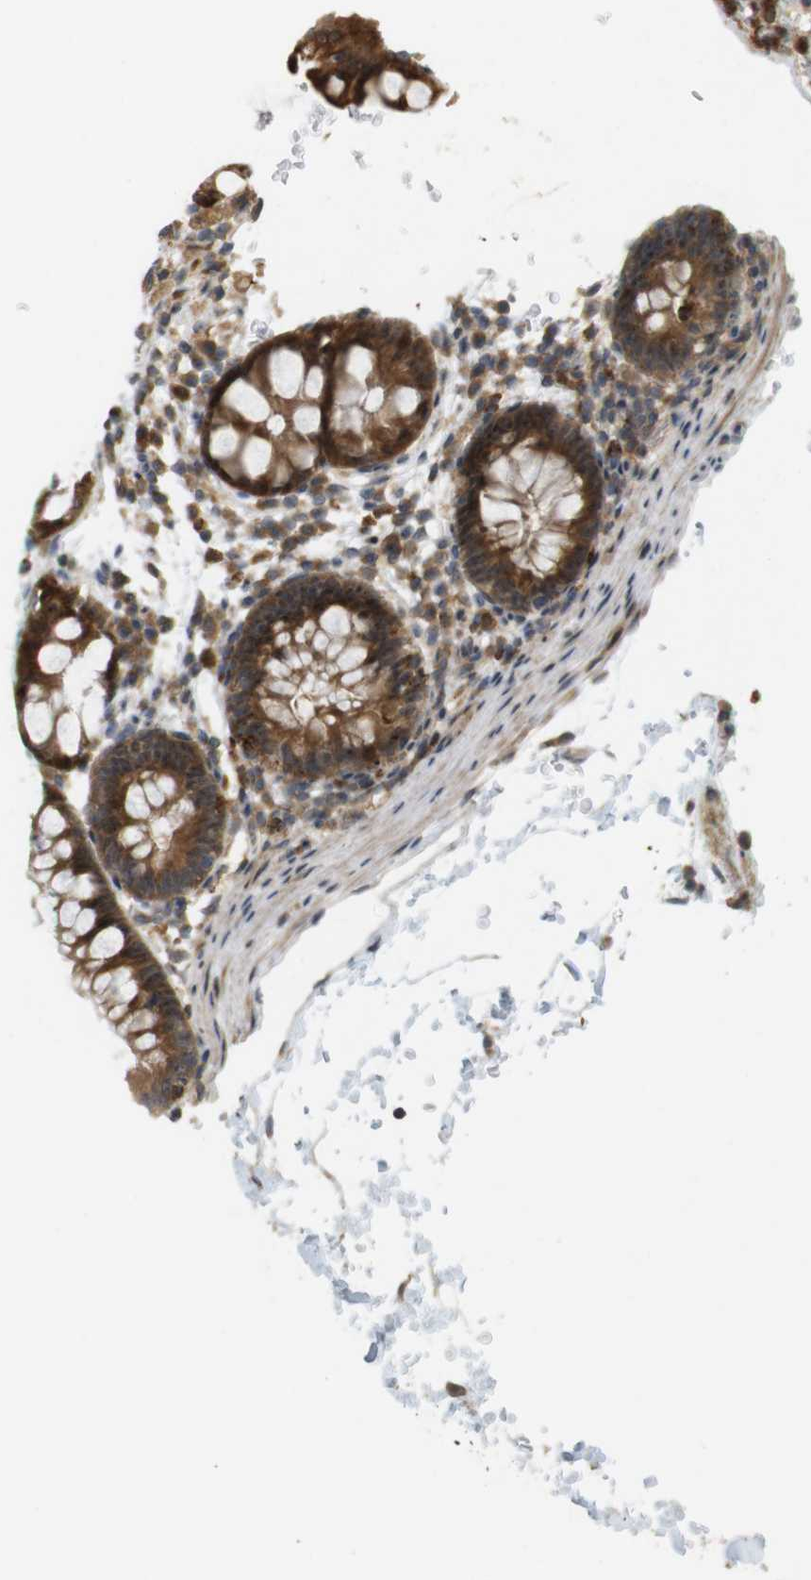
{"staining": {"intensity": "strong", "quantity": ">75%", "location": "cytoplasmic/membranous"}, "tissue": "rectum", "cell_type": "Glandular cells", "image_type": "normal", "snomed": [{"axis": "morphology", "description": "Normal tissue, NOS"}, {"axis": "topography", "description": "Rectum"}], "caption": "Human rectum stained with a brown dye reveals strong cytoplasmic/membranous positive staining in approximately >75% of glandular cells.", "gene": "TMX3", "patient": {"sex": "female", "age": 24}}